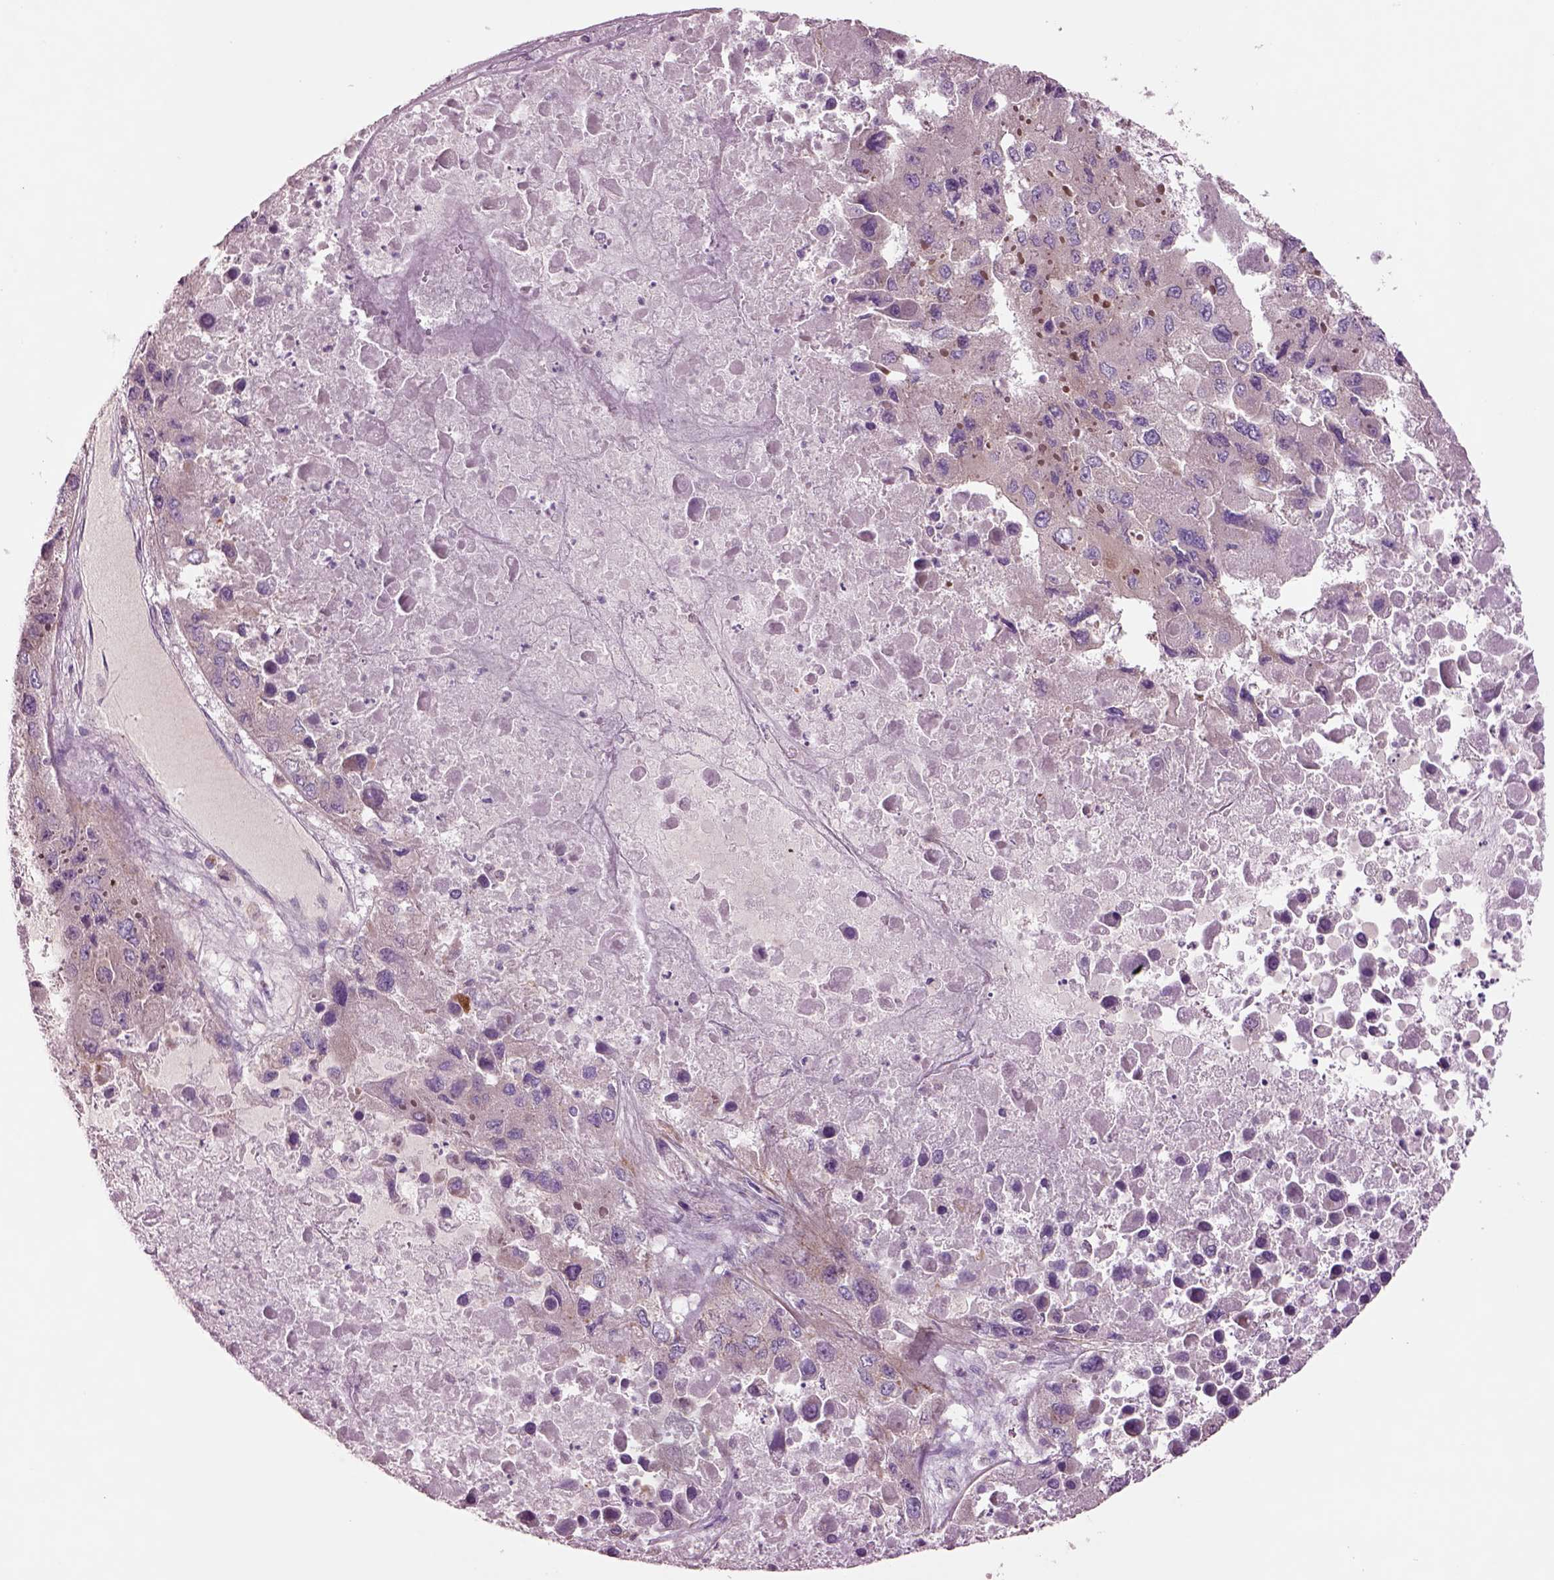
{"staining": {"intensity": "negative", "quantity": "none", "location": "none"}, "tissue": "liver cancer", "cell_type": "Tumor cells", "image_type": "cancer", "snomed": [{"axis": "morphology", "description": "Carcinoma, Hepatocellular, NOS"}, {"axis": "topography", "description": "Liver"}], "caption": "The immunohistochemistry (IHC) histopathology image has no significant positivity in tumor cells of liver cancer (hepatocellular carcinoma) tissue.", "gene": "SEC23A", "patient": {"sex": "female", "age": 41}}